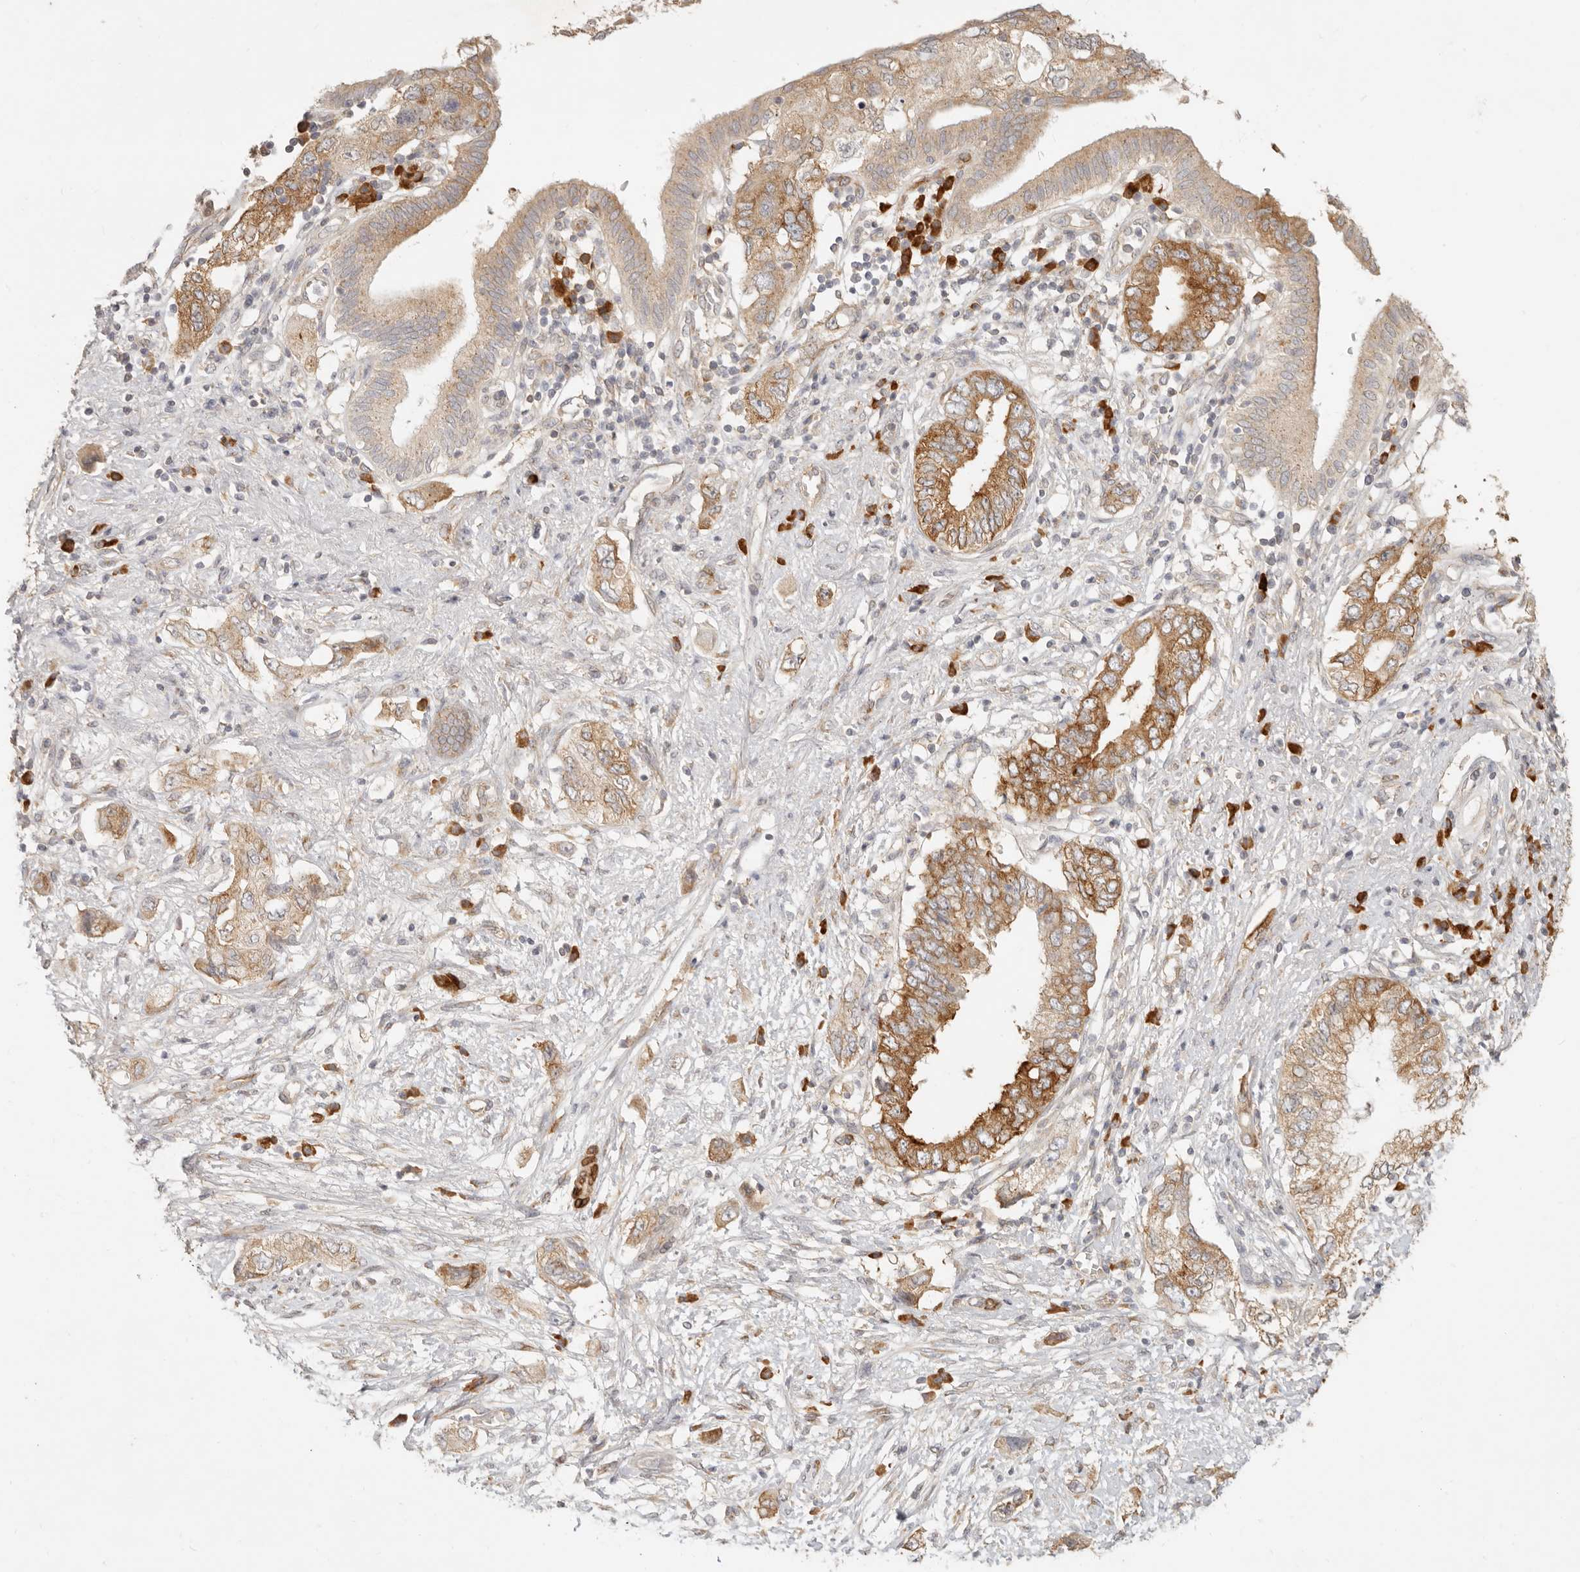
{"staining": {"intensity": "moderate", "quantity": ">75%", "location": "cytoplasmic/membranous"}, "tissue": "pancreatic cancer", "cell_type": "Tumor cells", "image_type": "cancer", "snomed": [{"axis": "morphology", "description": "Adenocarcinoma, NOS"}, {"axis": "topography", "description": "Pancreas"}], "caption": "IHC (DAB (3,3'-diaminobenzidine)) staining of adenocarcinoma (pancreatic) reveals moderate cytoplasmic/membranous protein positivity in about >75% of tumor cells. The staining was performed using DAB (3,3'-diaminobenzidine), with brown indicating positive protein expression. Nuclei are stained blue with hematoxylin.", "gene": "PABPC4", "patient": {"sex": "female", "age": 73}}